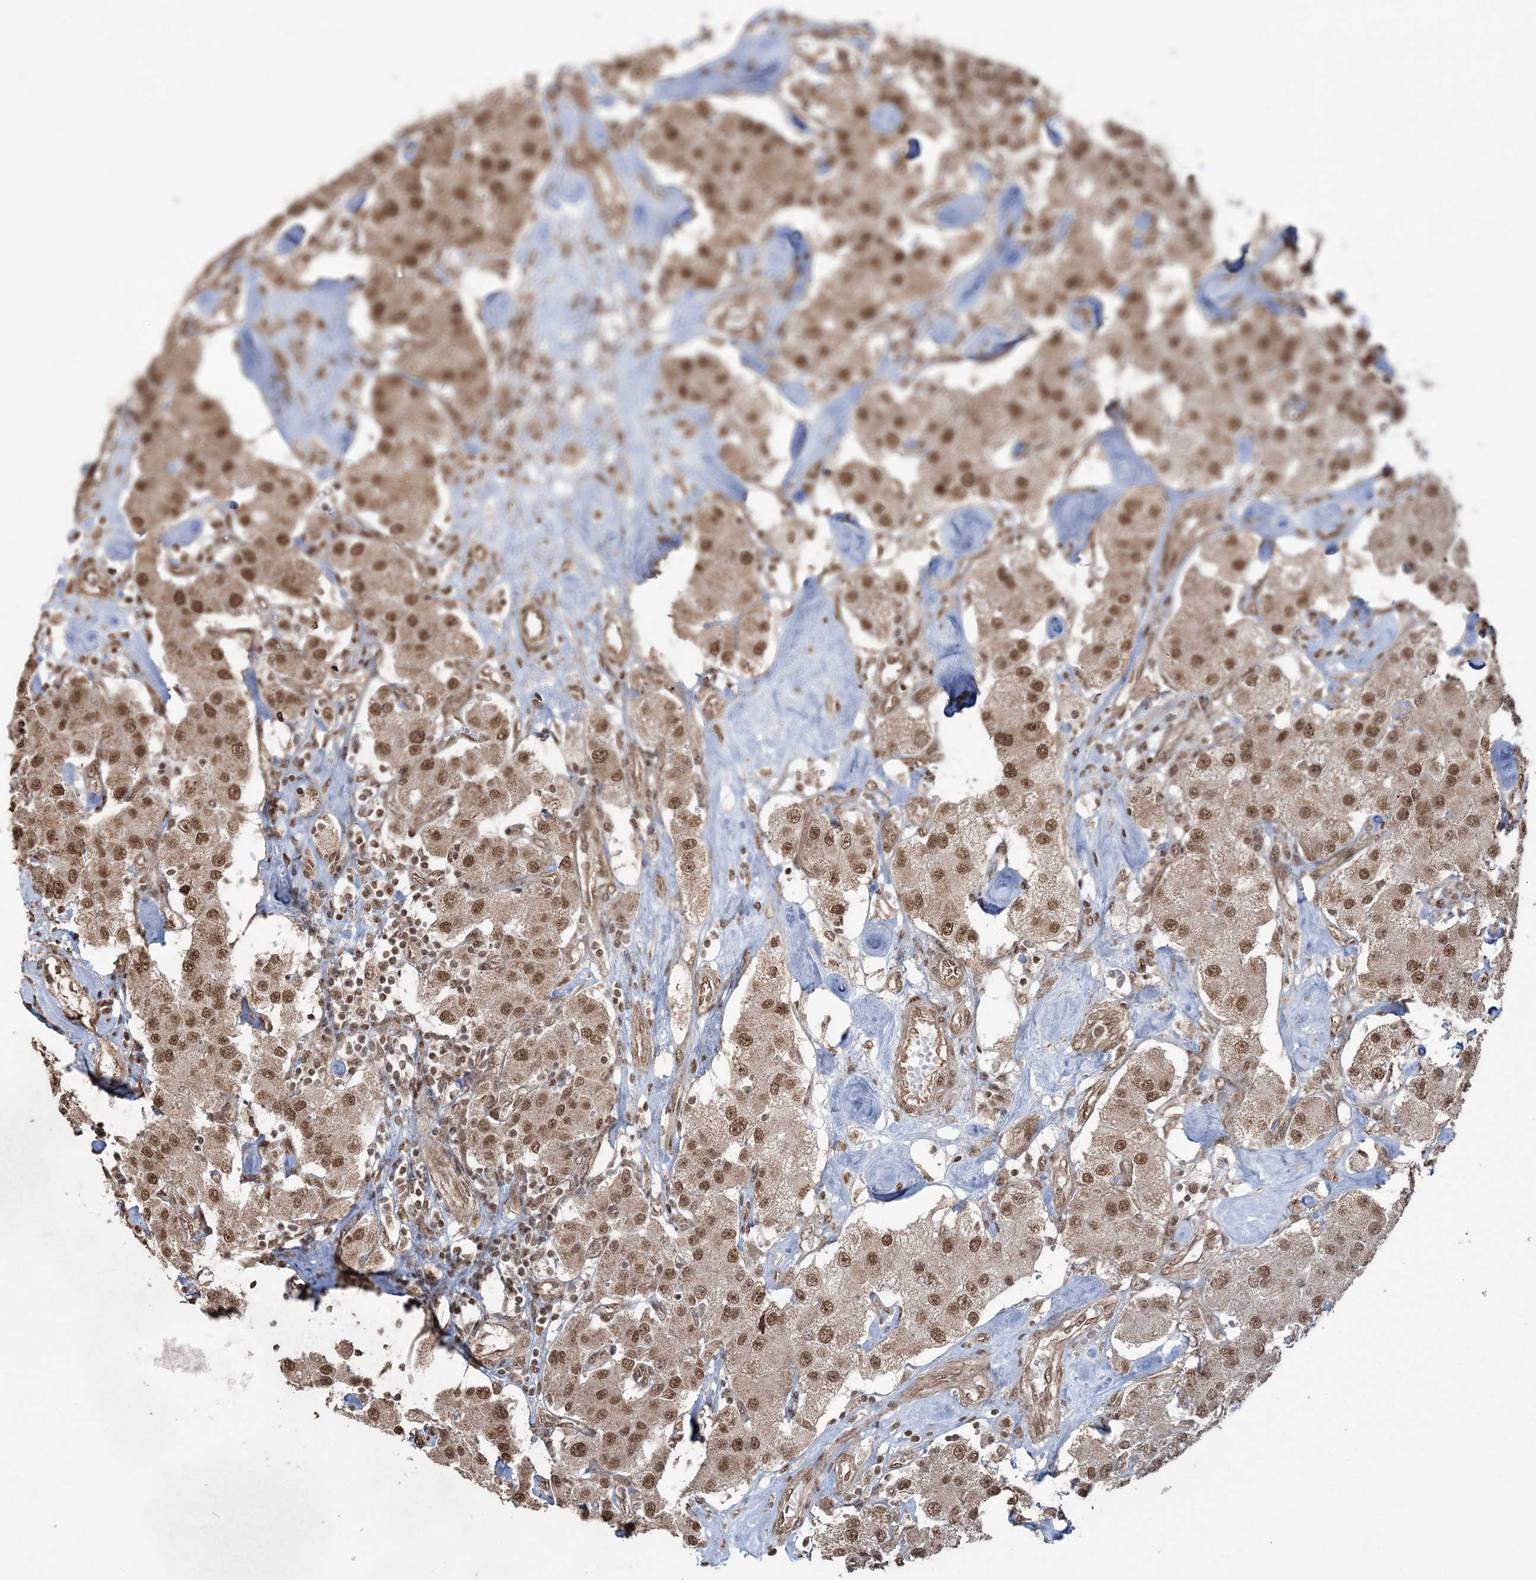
{"staining": {"intensity": "moderate", "quantity": ">75%", "location": "cytoplasmic/membranous,nuclear"}, "tissue": "carcinoid", "cell_type": "Tumor cells", "image_type": "cancer", "snomed": [{"axis": "morphology", "description": "Carcinoid, malignant, NOS"}, {"axis": "topography", "description": "Pancreas"}], "caption": "There is medium levels of moderate cytoplasmic/membranous and nuclear expression in tumor cells of carcinoid (malignant), as demonstrated by immunohistochemical staining (brown color).", "gene": "ZNF839", "patient": {"sex": "male", "age": 41}}